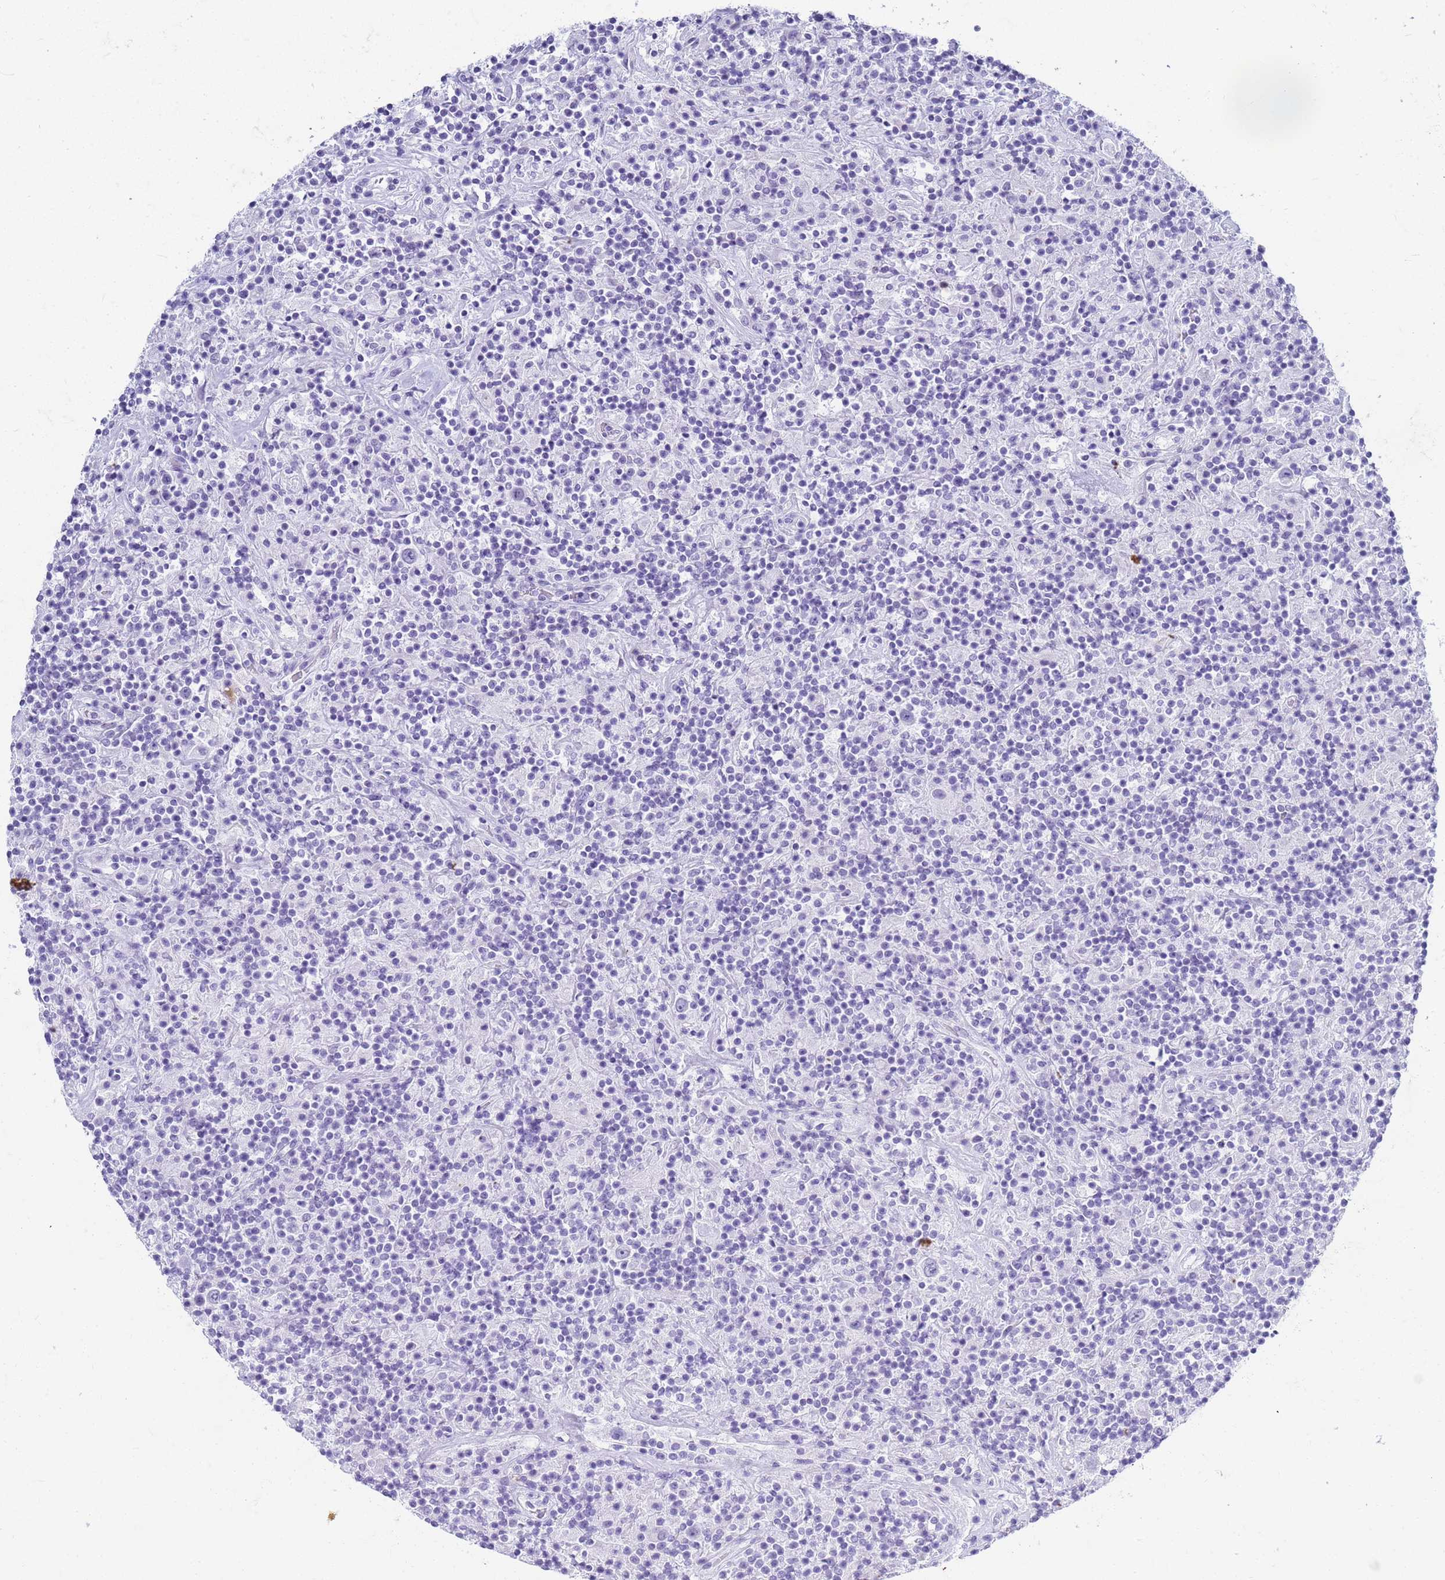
{"staining": {"intensity": "negative", "quantity": "none", "location": "none"}, "tissue": "lymphoma", "cell_type": "Tumor cells", "image_type": "cancer", "snomed": [{"axis": "morphology", "description": "Hodgkin's disease, NOS"}, {"axis": "topography", "description": "Lymph node"}], "caption": "Lymphoma was stained to show a protein in brown. There is no significant expression in tumor cells.", "gene": "SLC7A9", "patient": {"sex": "male", "age": 70}}